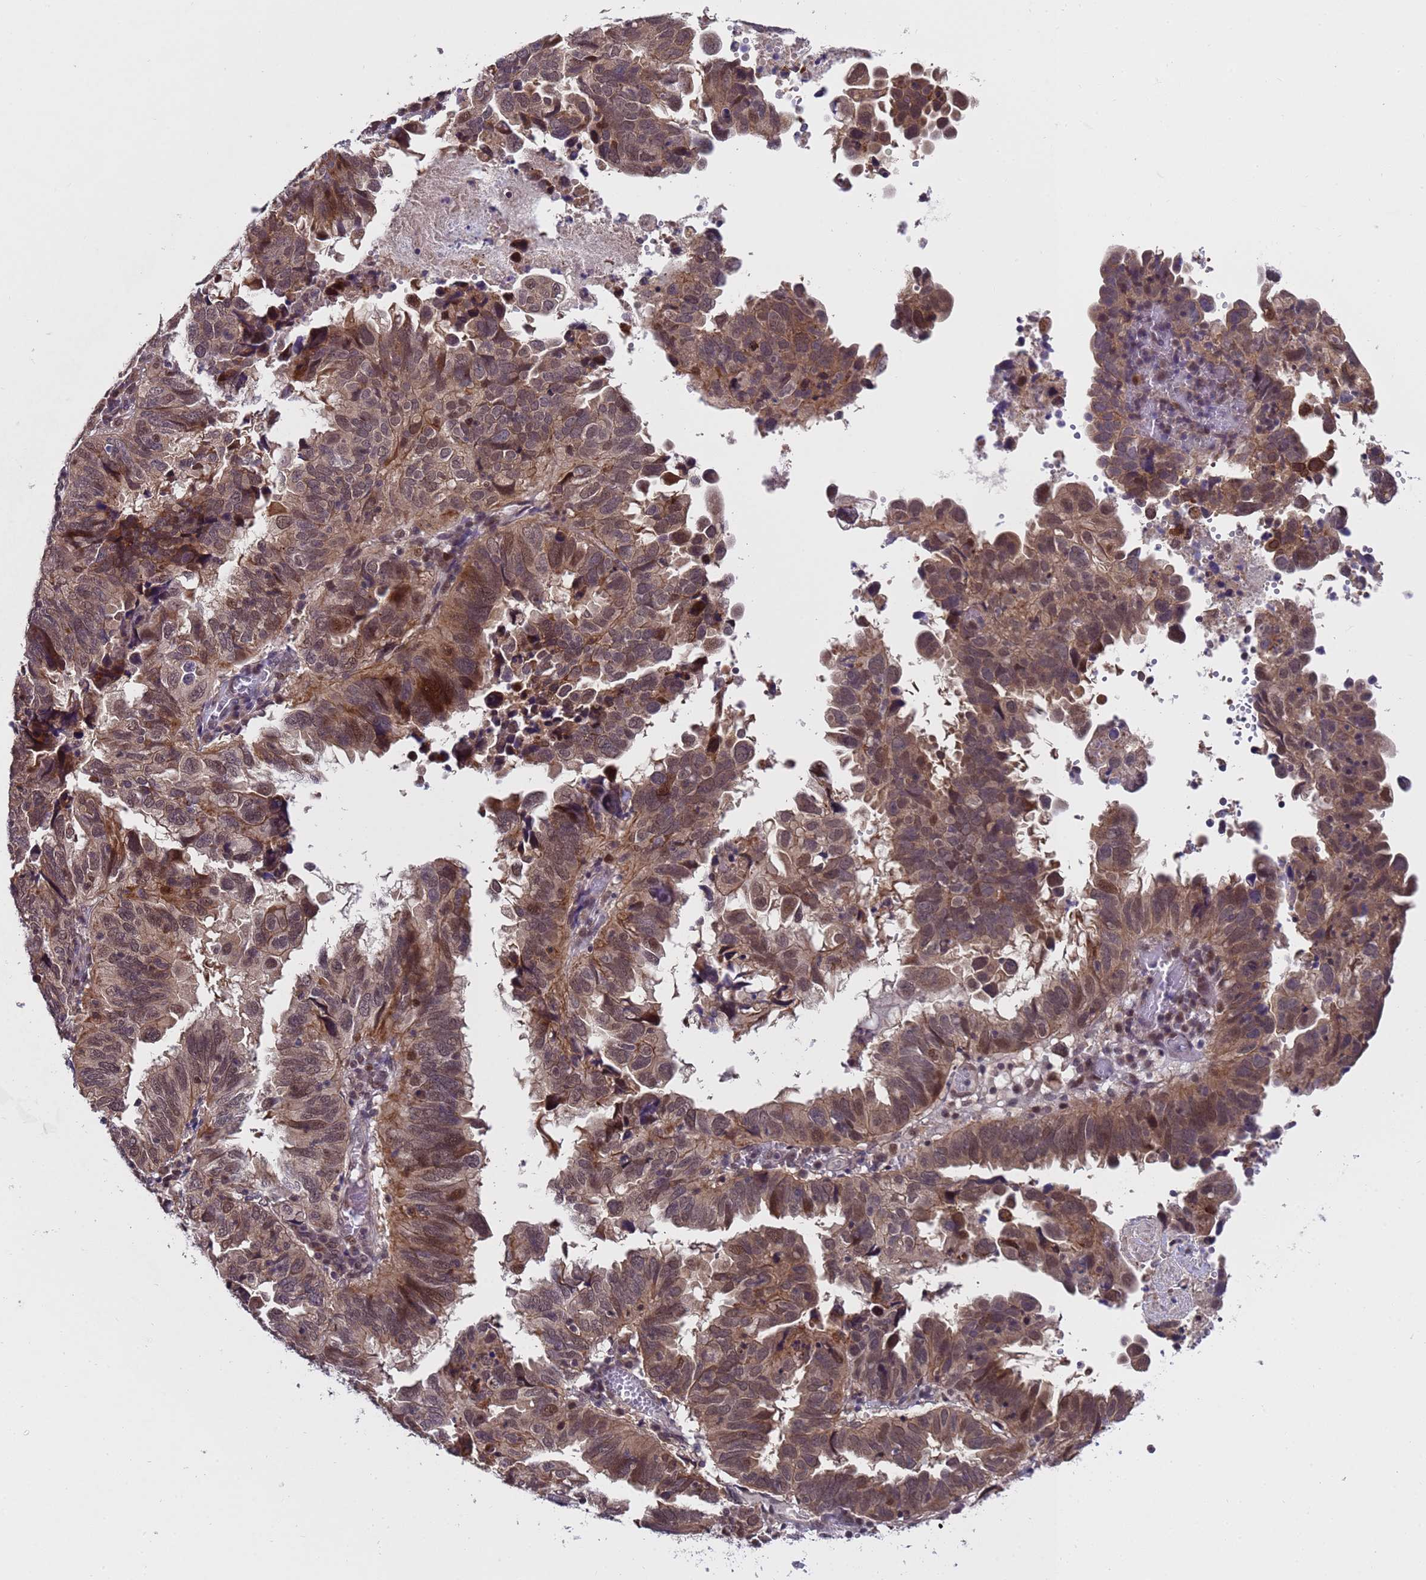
{"staining": {"intensity": "moderate", "quantity": ">75%", "location": "cytoplasmic/membranous,nuclear"}, "tissue": "endometrial cancer", "cell_type": "Tumor cells", "image_type": "cancer", "snomed": [{"axis": "morphology", "description": "Adenocarcinoma, NOS"}, {"axis": "topography", "description": "Uterus"}], "caption": "Human endometrial cancer (adenocarcinoma) stained for a protein (brown) demonstrates moderate cytoplasmic/membranous and nuclear positive expression in about >75% of tumor cells.", "gene": "ANAPC13", "patient": {"sex": "female", "age": 77}}